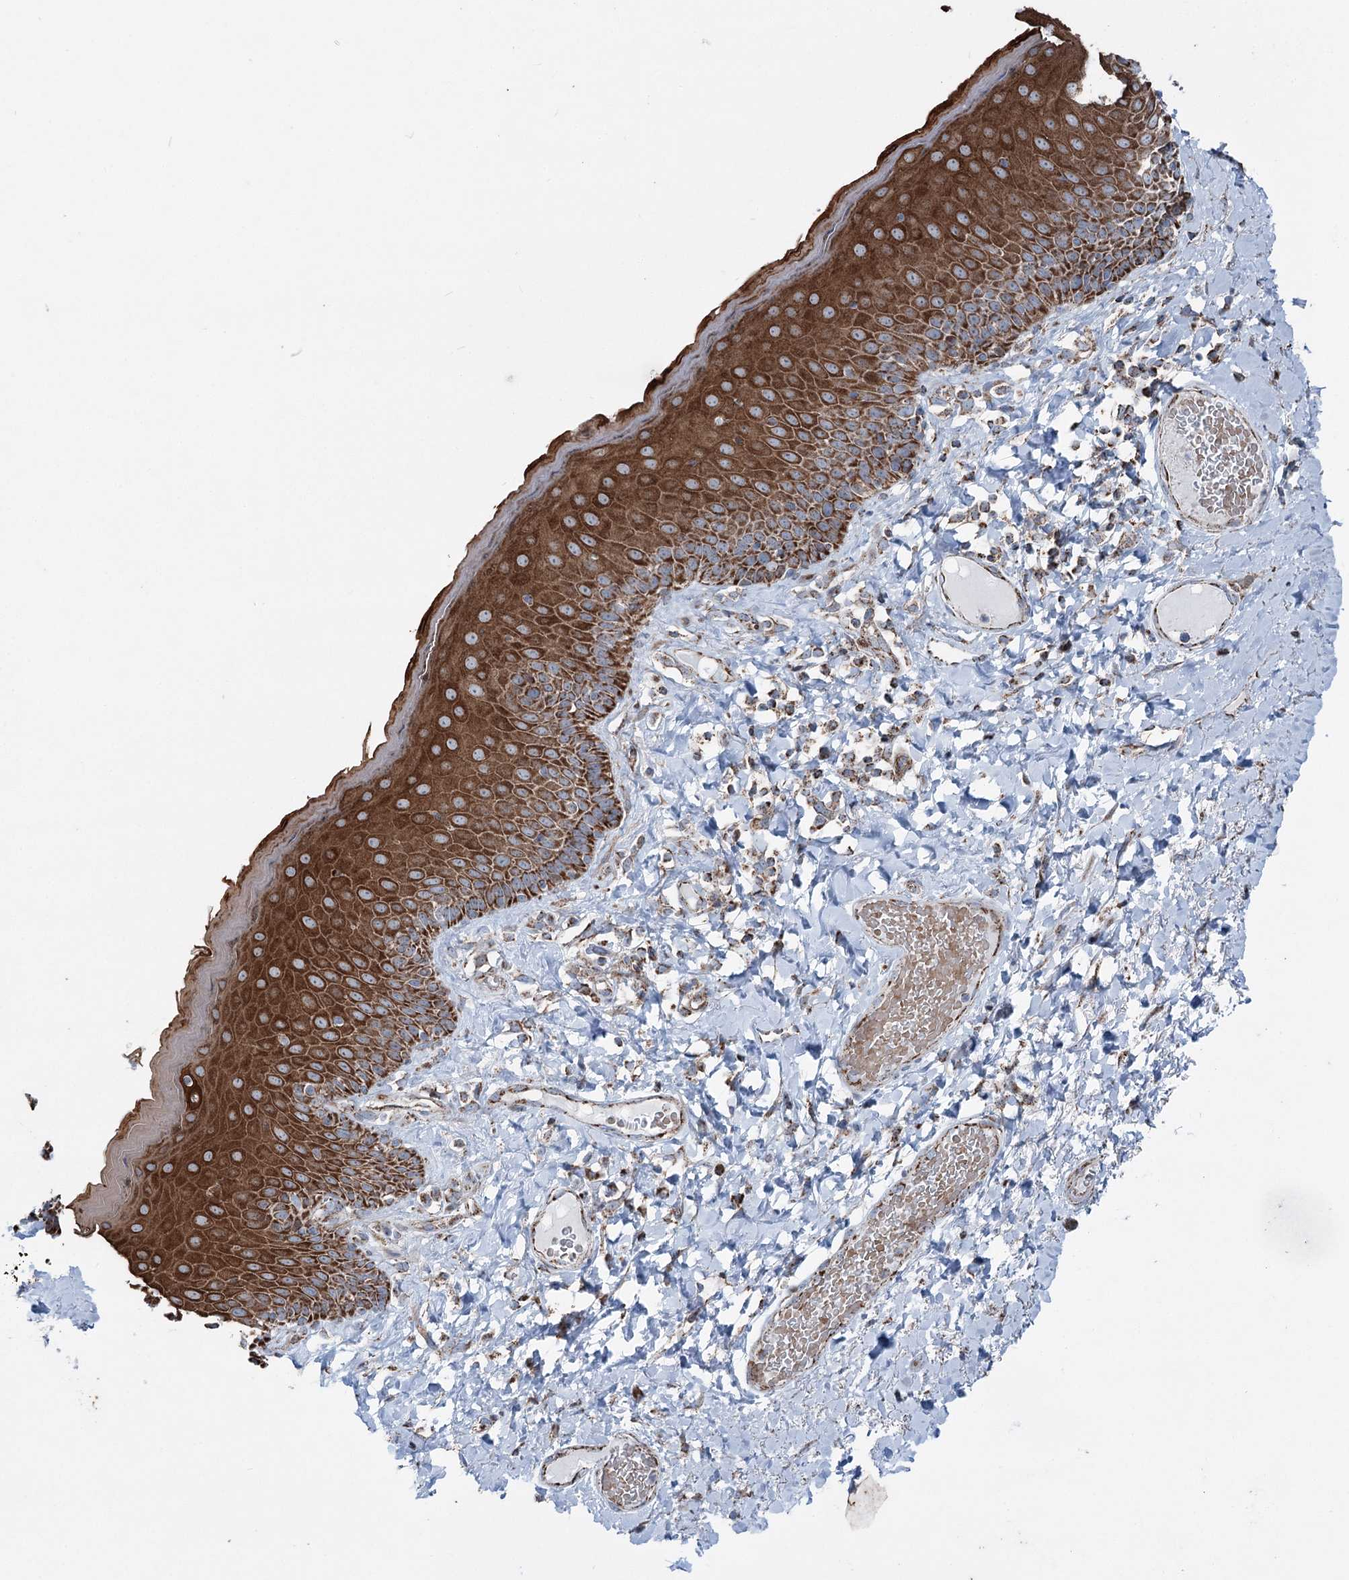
{"staining": {"intensity": "strong", "quantity": ">75%", "location": "cytoplasmic/membranous"}, "tissue": "skin", "cell_type": "Epidermal cells", "image_type": "normal", "snomed": [{"axis": "morphology", "description": "Normal tissue, NOS"}, {"axis": "topography", "description": "Anal"}], "caption": "IHC photomicrograph of unremarkable human skin stained for a protein (brown), which reveals high levels of strong cytoplasmic/membranous expression in approximately >75% of epidermal cells.", "gene": "UCN3", "patient": {"sex": "male", "age": 69}}